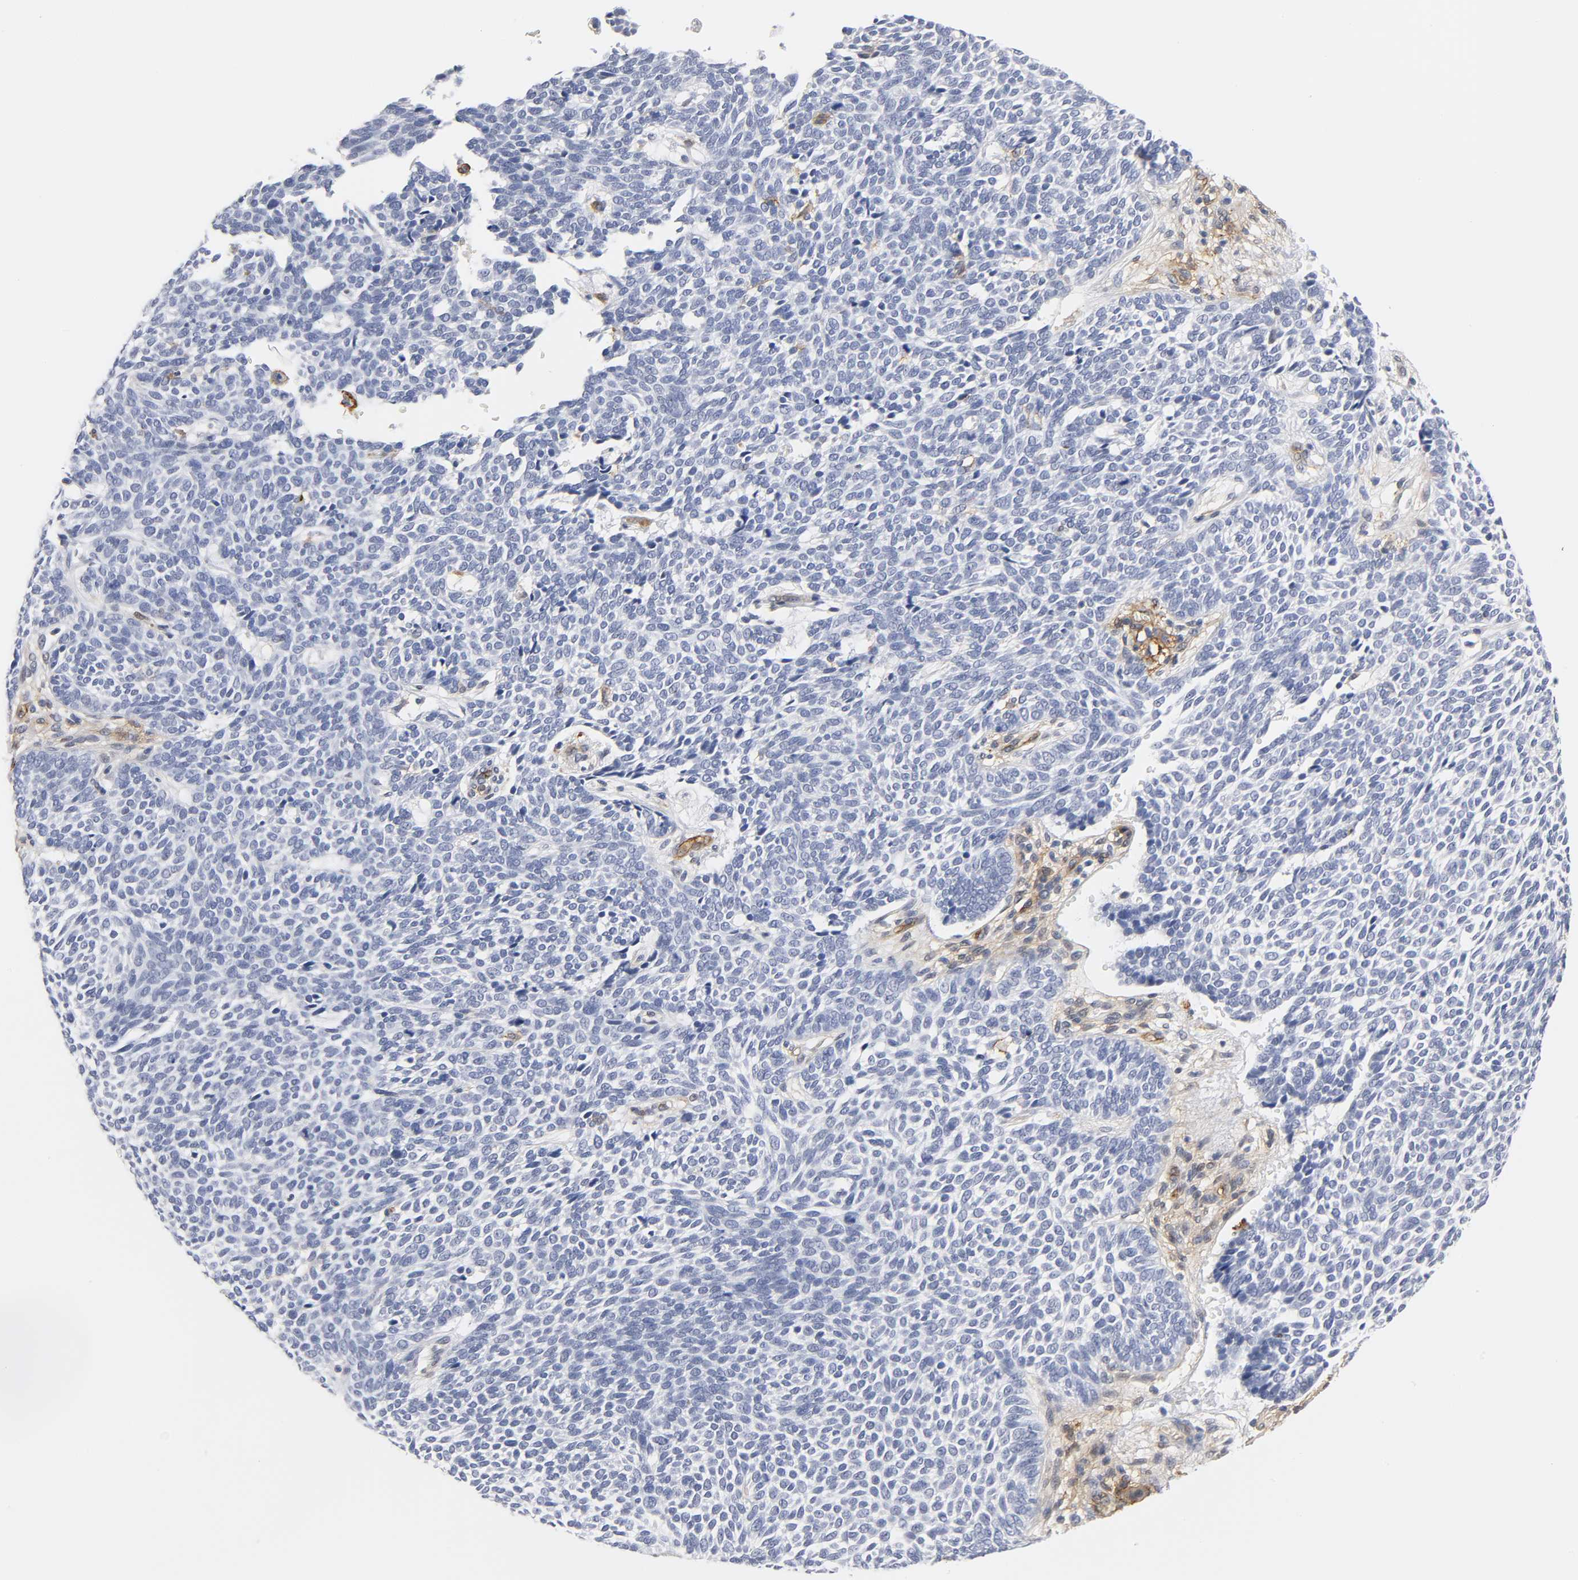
{"staining": {"intensity": "negative", "quantity": "none", "location": "none"}, "tissue": "skin cancer", "cell_type": "Tumor cells", "image_type": "cancer", "snomed": [{"axis": "morphology", "description": "Normal tissue, NOS"}, {"axis": "morphology", "description": "Basal cell carcinoma"}, {"axis": "topography", "description": "Skin"}], "caption": "A high-resolution image shows immunohistochemistry staining of skin cancer (basal cell carcinoma), which shows no significant staining in tumor cells.", "gene": "ICAM1", "patient": {"sex": "male", "age": 87}}